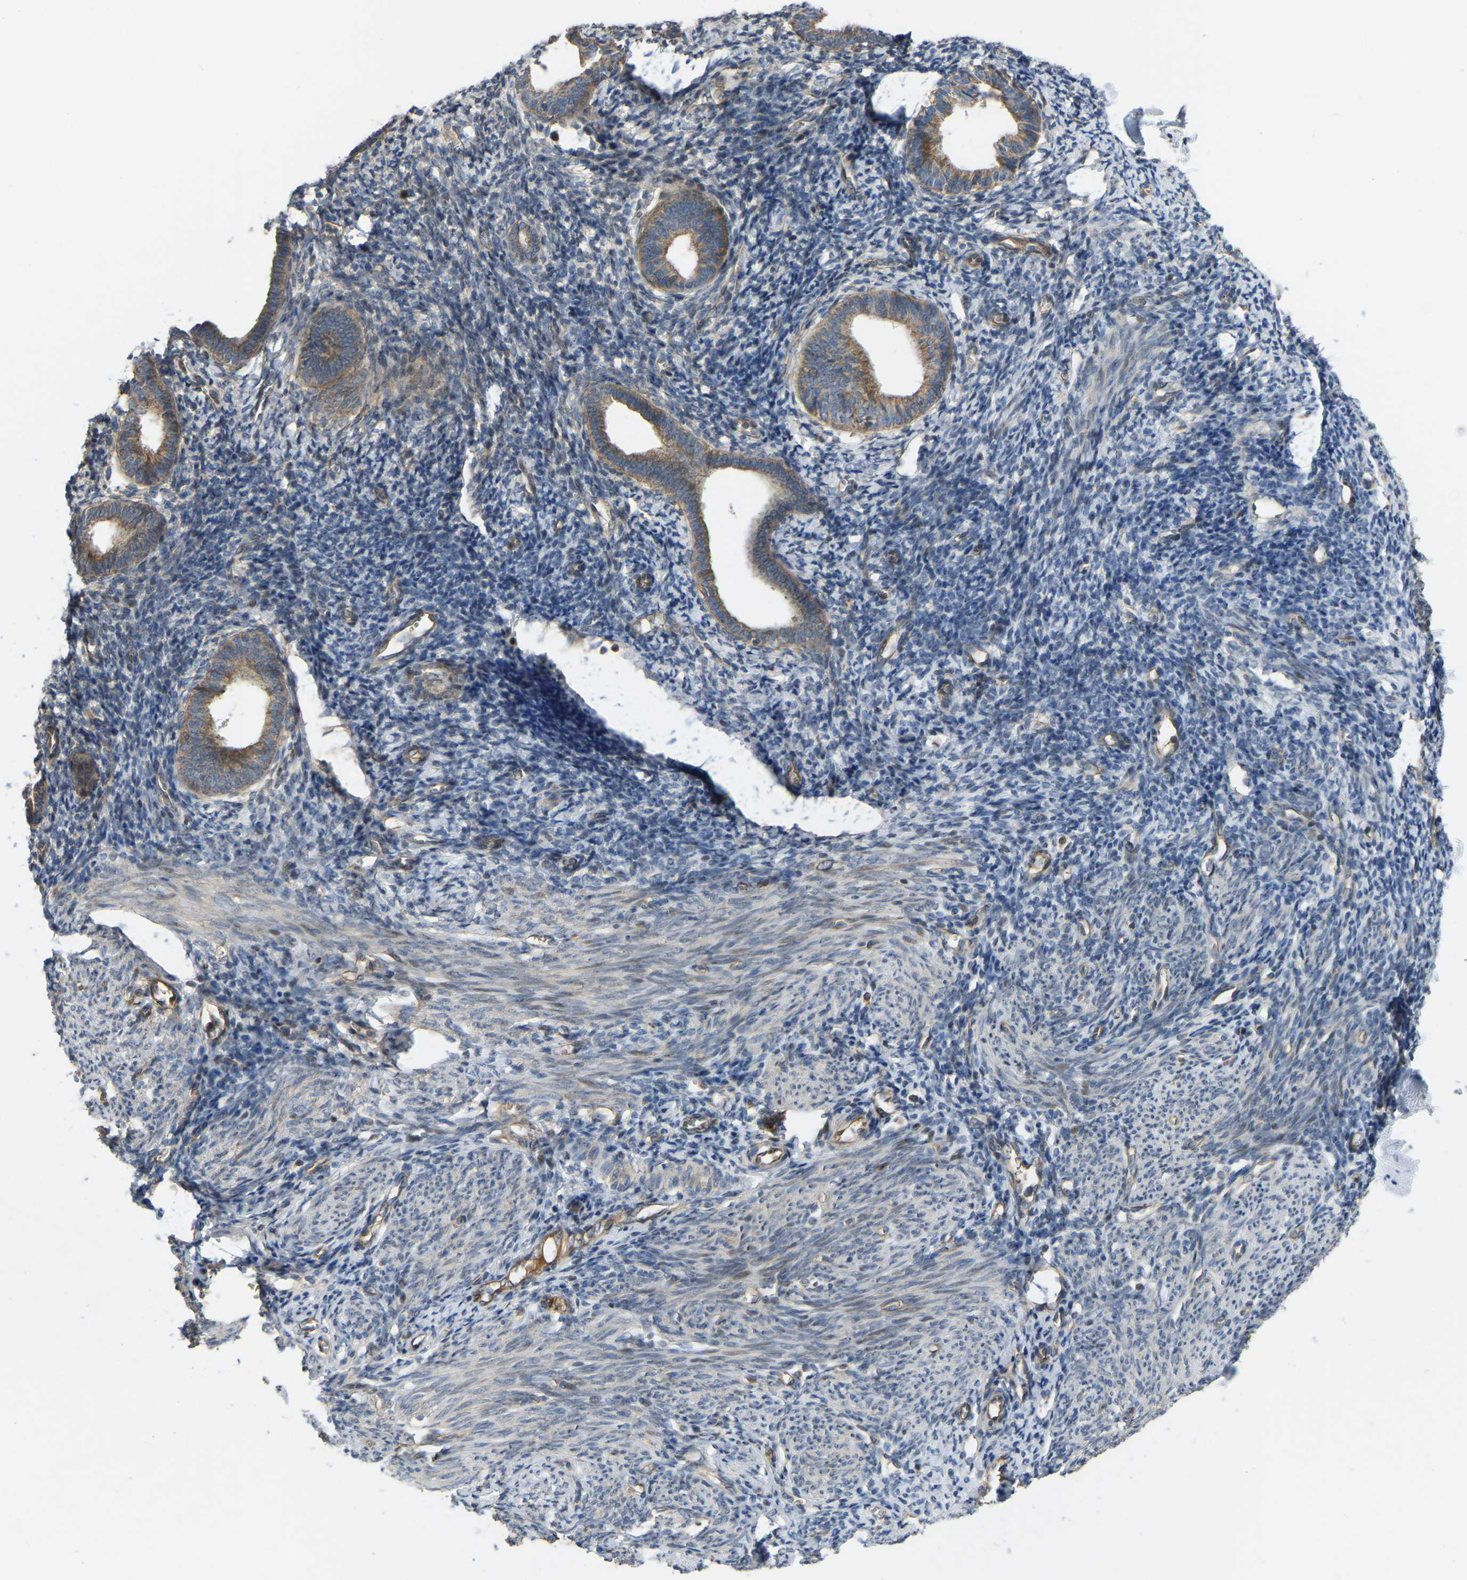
{"staining": {"intensity": "weak", "quantity": "25%-75%", "location": "cytoplasmic/membranous"}, "tissue": "endometrium", "cell_type": "Cells in endometrial stroma", "image_type": "normal", "snomed": [{"axis": "morphology", "description": "Normal tissue, NOS"}, {"axis": "morphology", "description": "Adenocarcinoma, NOS"}, {"axis": "topography", "description": "Endometrium"}], "caption": "Immunohistochemistry photomicrograph of benign human endometrium stained for a protein (brown), which exhibits low levels of weak cytoplasmic/membranous expression in approximately 25%-75% of cells in endometrial stroma.", "gene": "C21orf91", "patient": {"sex": "female", "age": 57}}